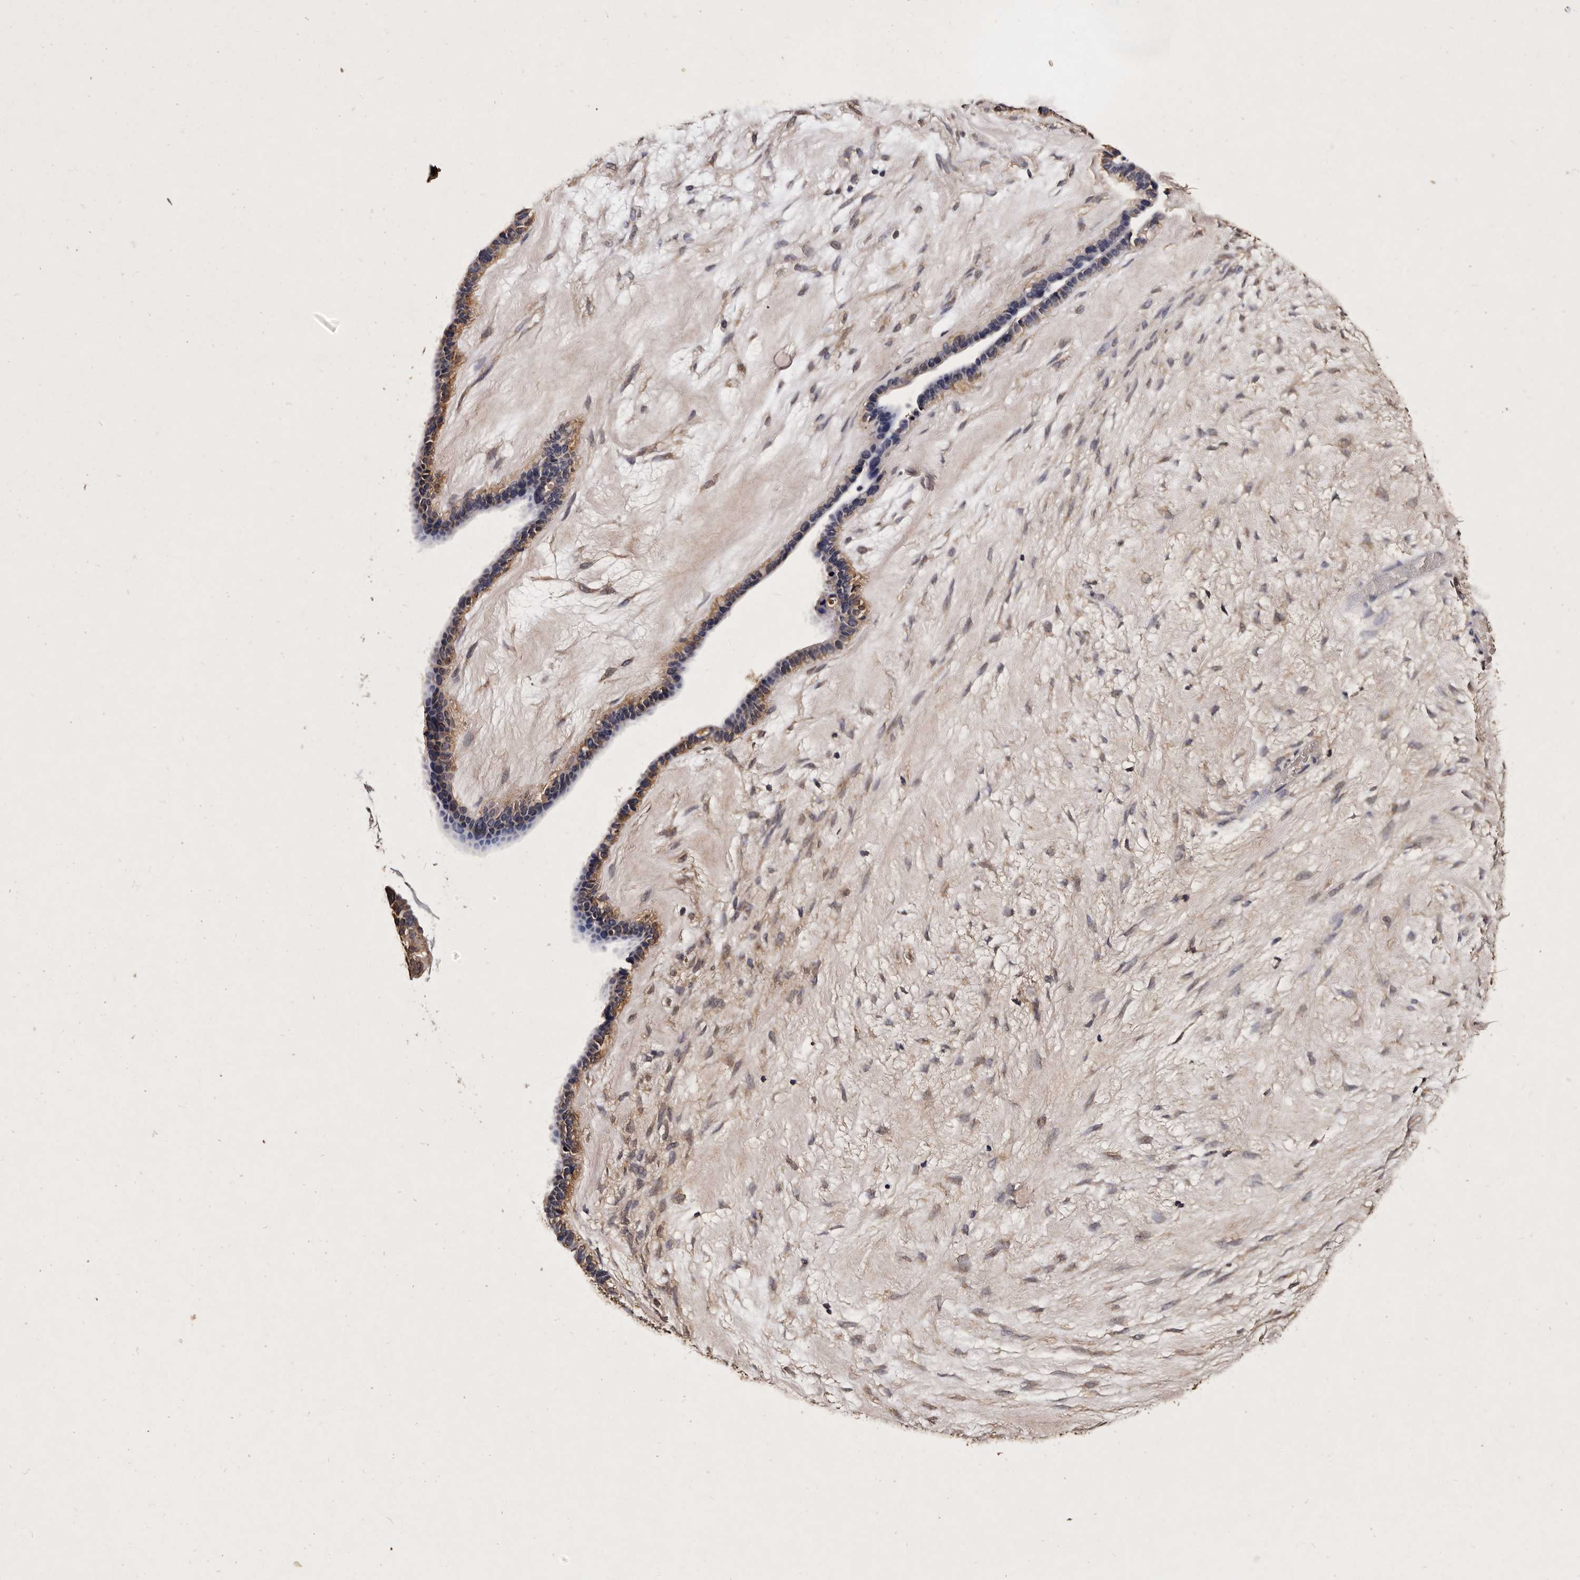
{"staining": {"intensity": "moderate", "quantity": "<25%", "location": "cytoplasmic/membranous"}, "tissue": "ovarian cancer", "cell_type": "Tumor cells", "image_type": "cancer", "snomed": [{"axis": "morphology", "description": "Cystadenocarcinoma, serous, NOS"}, {"axis": "topography", "description": "Ovary"}], "caption": "There is low levels of moderate cytoplasmic/membranous positivity in tumor cells of ovarian serous cystadenocarcinoma, as demonstrated by immunohistochemical staining (brown color).", "gene": "PARS2", "patient": {"sex": "female", "age": 56}}